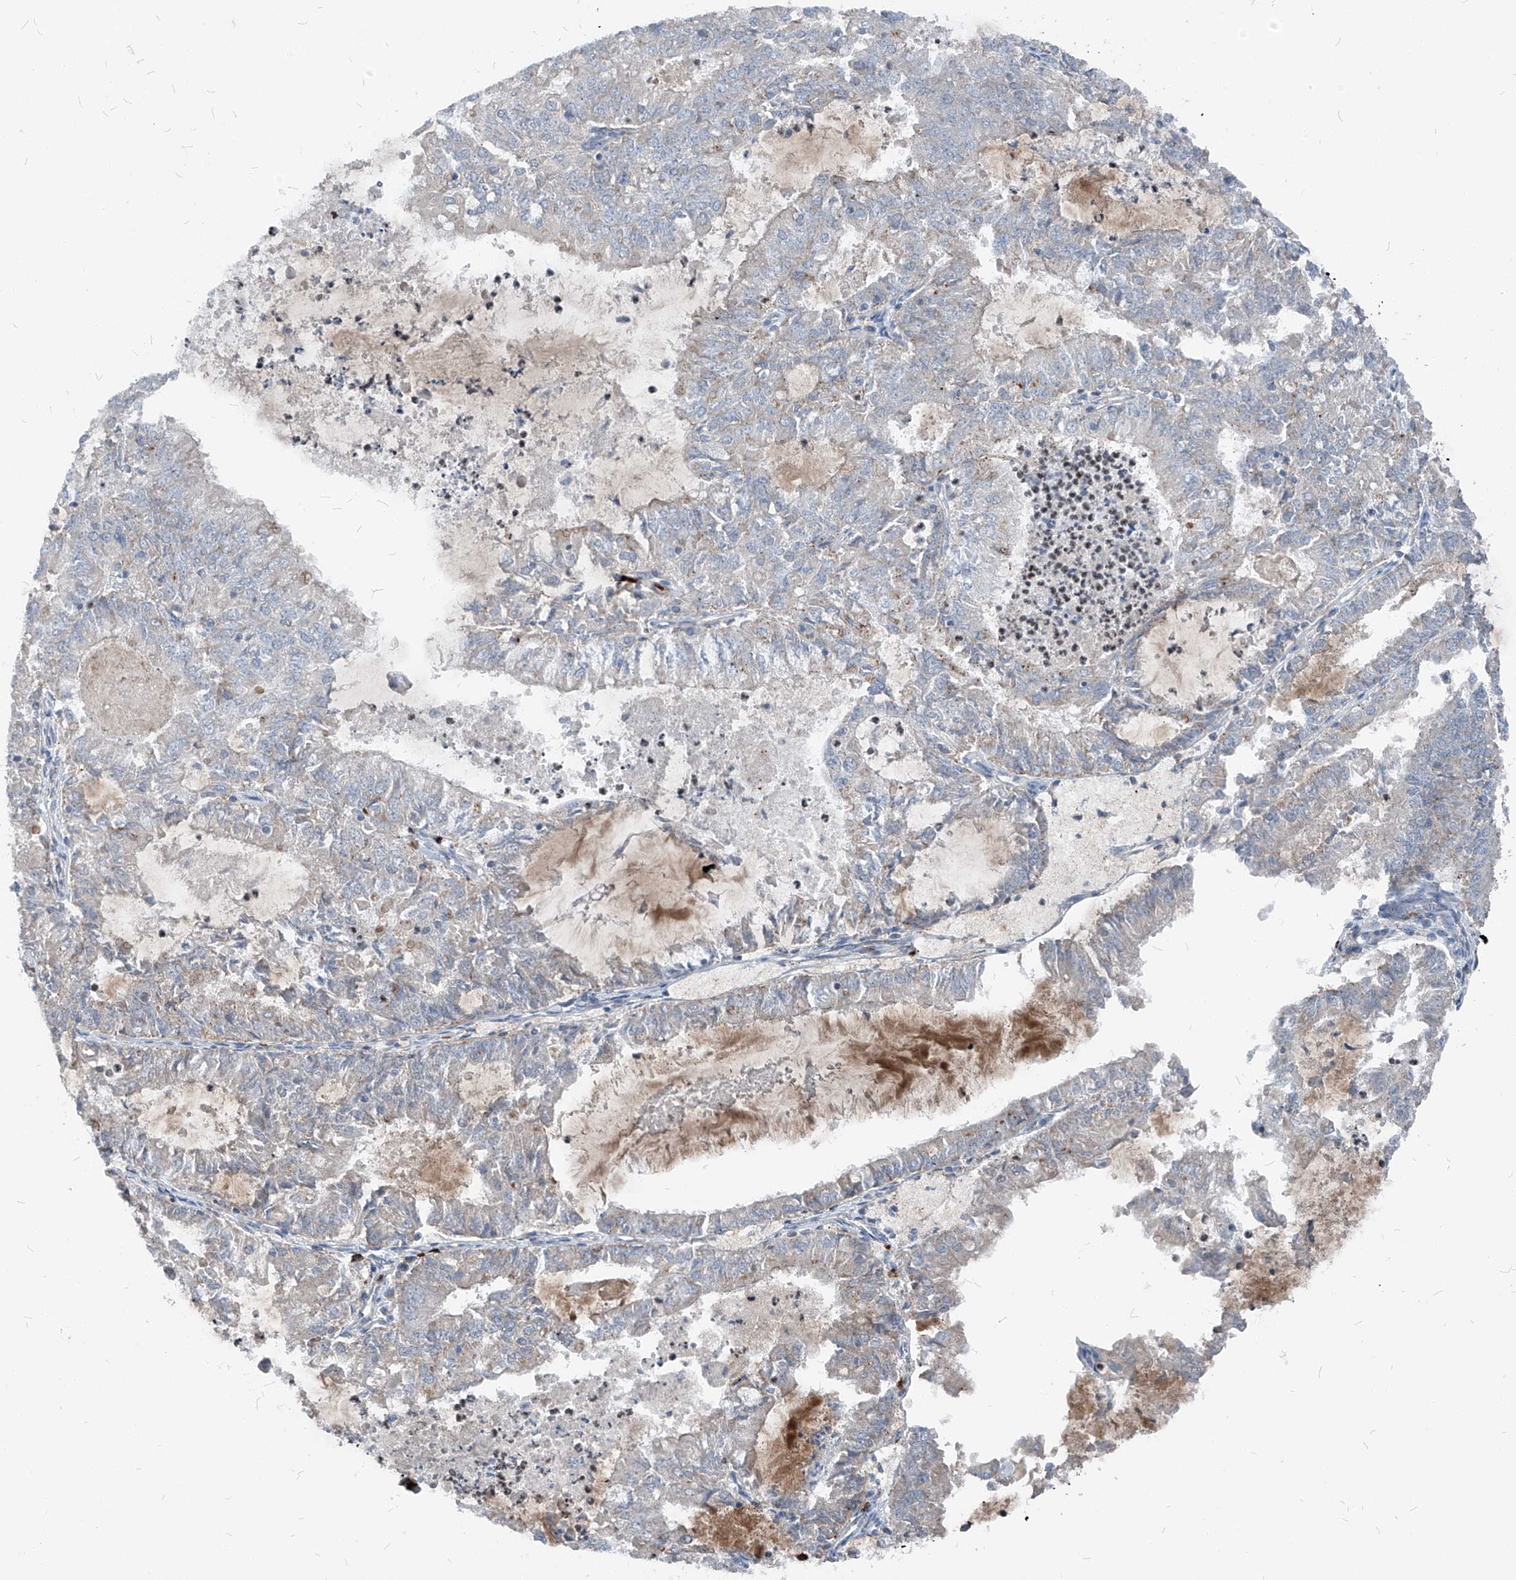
{"staining": {"intensity": "negative", "quantity": "none", "location": "none"}, "tissue": "endometrial cancer", "cell_type": "Tumor cells", "image_type": "cancer", "snomed": [{"axis": "morphology", "description": "Adenocarcinoma, NOS"}, {"axis": "topography", "description": "Endometrium"}], "caption": "There is no significant staining in tumor cells of endometrial cancer.", "gene": "CHMP2B", "patient": {"sex": "female", "age": 57}}